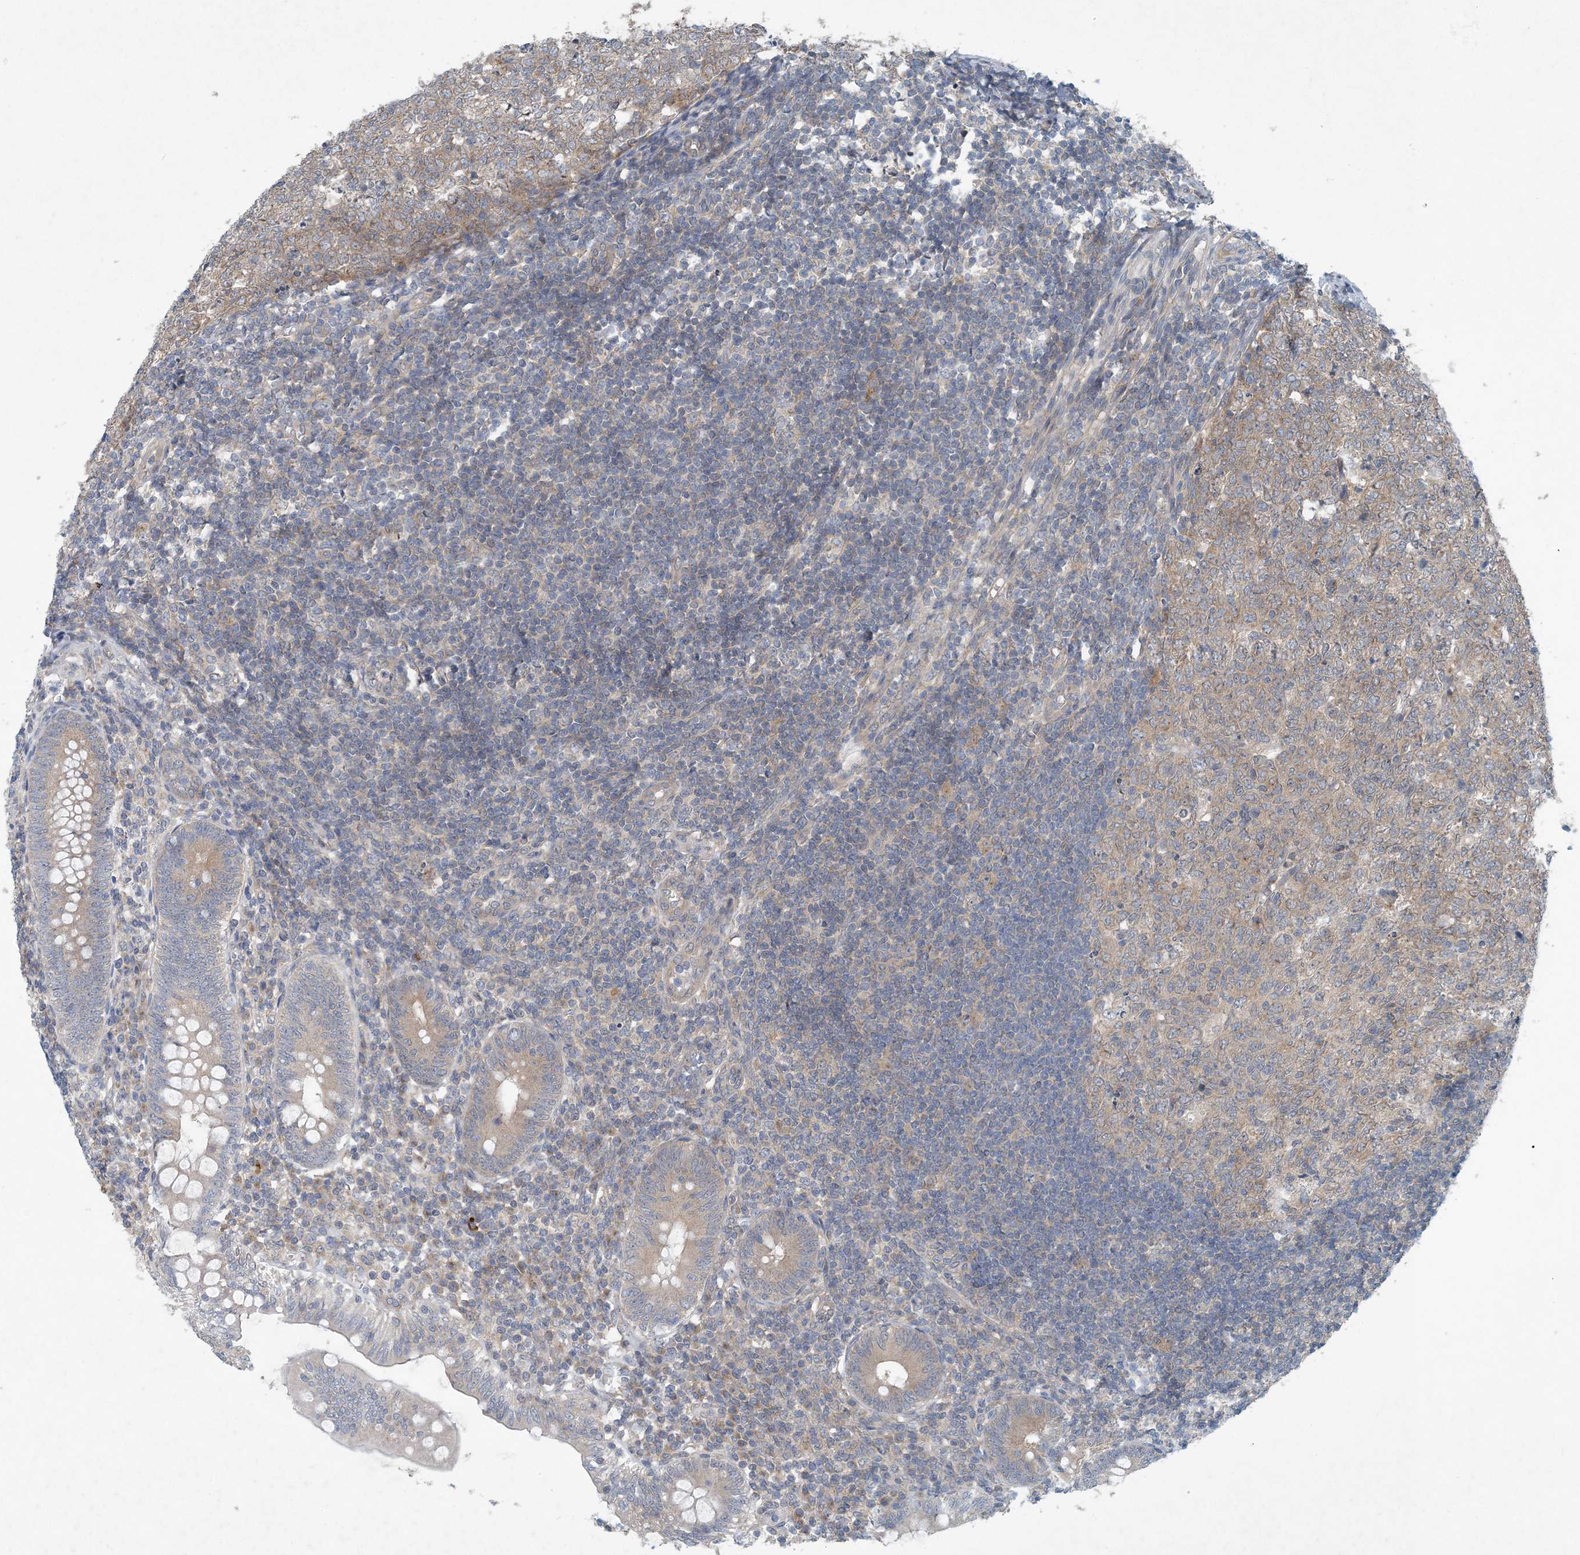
{"staining": {"intensity": "weak", "quantity": "25%-75%", "location": "cytoplasmic/membranous"}, "tissue": "appendix", "cell_type": "Glandular cells", "image_type": "normal", "snomed": [{"axis": "morphology", "description": "Normal tissue, NOS"}, {"axis": "topography", "description": "Appendix"}], "caption": "Immunohistochemical staining of normal appendix demonstrates weak cytoplasmic/membranous protein expression in approximately 25%-75% of glandular cells.", "gene": "HIKESHI", "patient": {"sex": "male", "age": 14}}